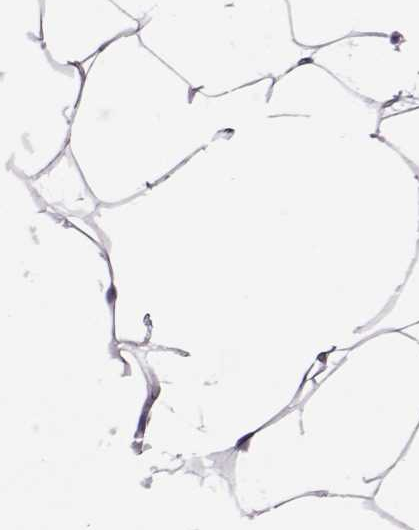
{"staining": {"intensity": "negative", "quantity": "none", "location": "none"}, "tissue": "breast", "cell_type": "Adipocytes", "image_type": "normal", "snomed": [{"axis": "morphology", "description": "Normal tissue, NOS"}, {"axis": "topography", "description": "Breast"}], "caption": "Photomicrograph shows no protein staining in adipocytes of normal breast. (Brightfield microscopy of DAB (3,3'-diaminobenzidine) IHC at high magnification).", "gene": "LINGO1", "patient": {"sex": "female", "age": 32}}